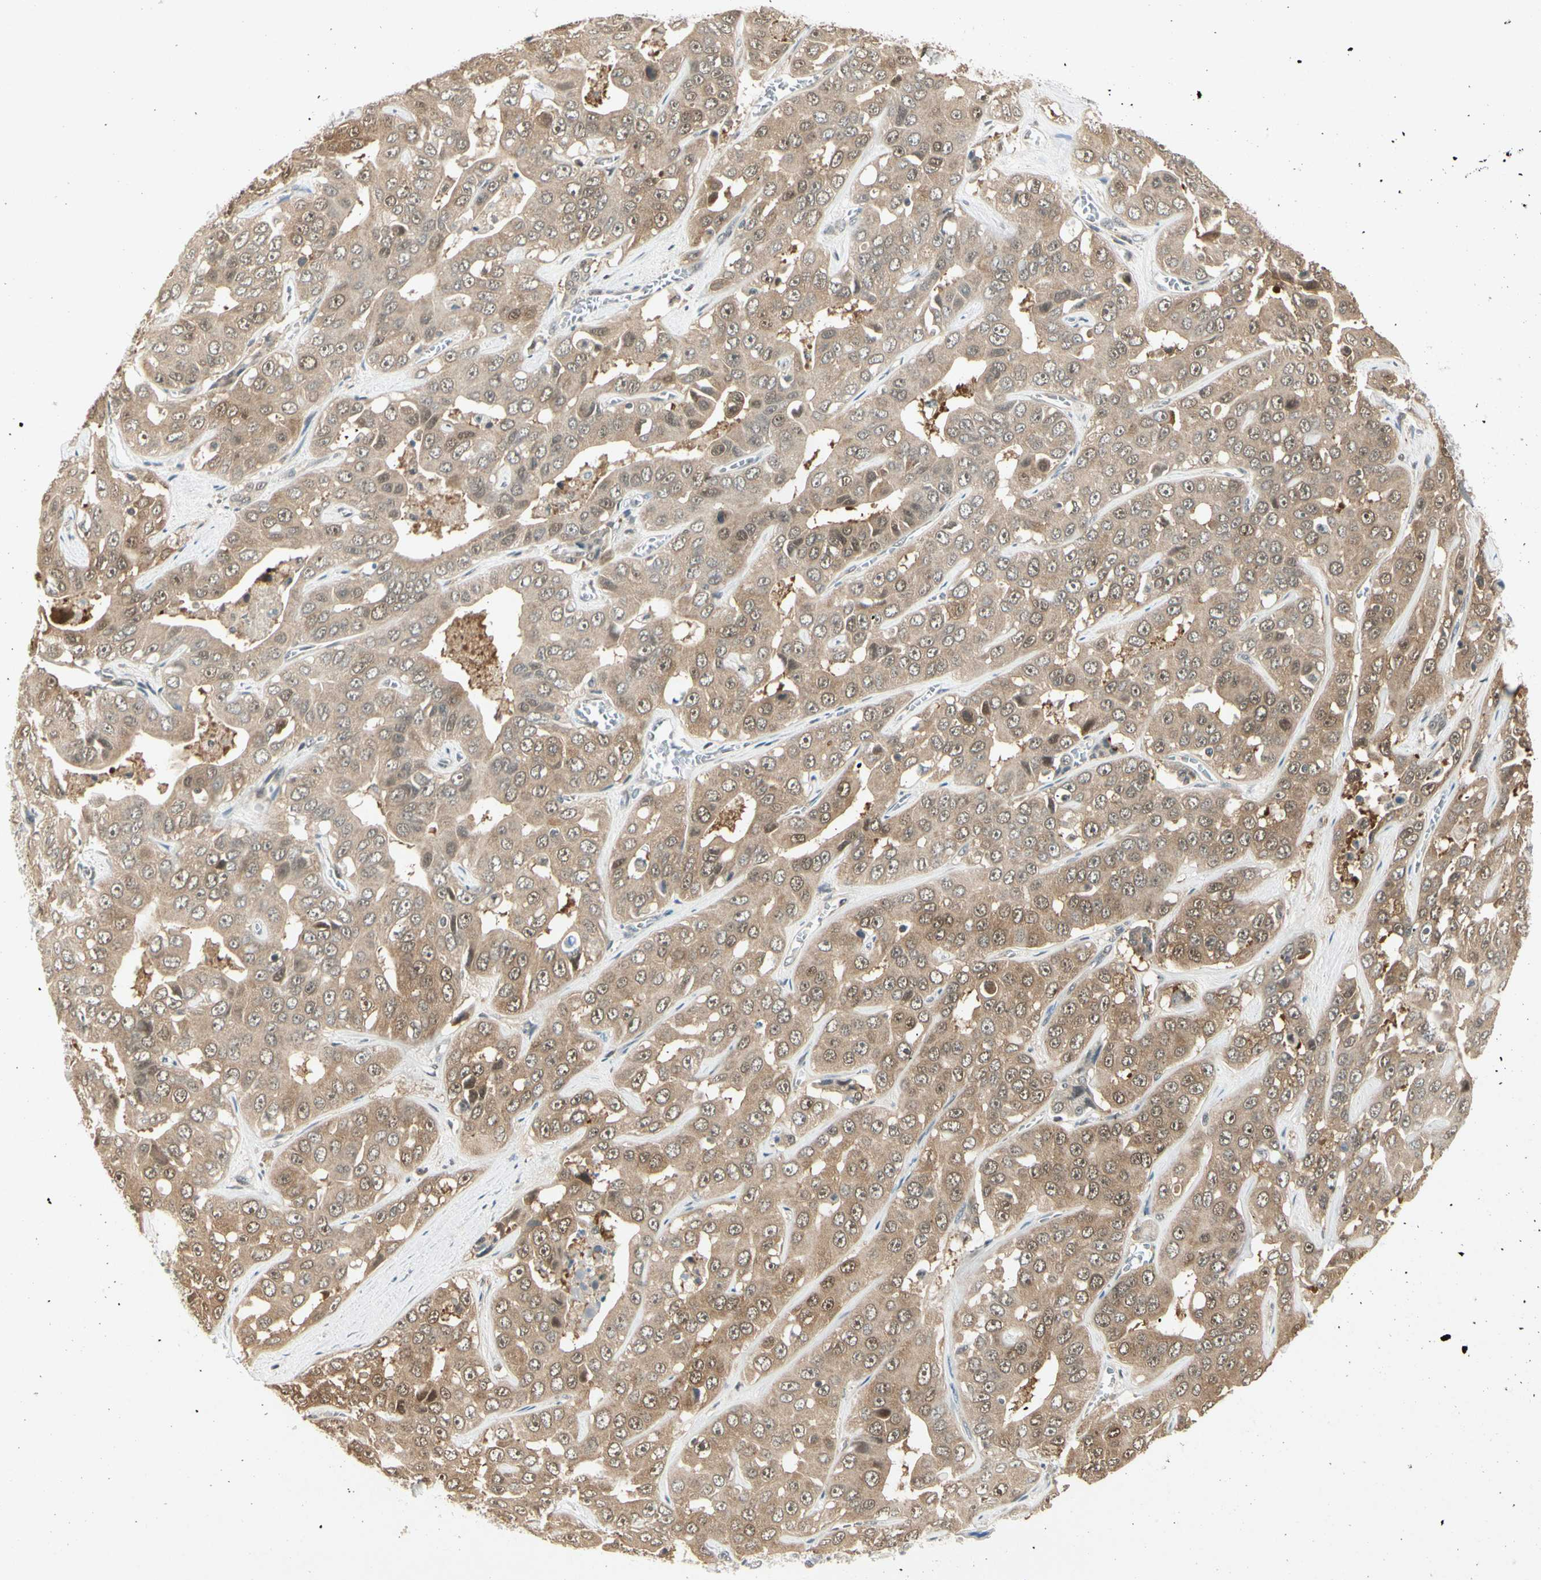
{"staining": {"intensity": "weak", "quantity": "25%-75%", "location": "cytoplasmic/membranous"}, "tissue": "liver cancer", "cell_type": "Tumor cells", "image_type": "cancer", "snomed": [{"axis": "morphology", "description": "Cholangiocarcinoma"}, {"axis": "topography", "description": "Liver"}], "caption": "Immunohistochemical staining of human liver cancer reveals weak cytoplasmic/membranous protein positivity in approximately 25%-75% of tumor cells.", "gene": "IPO5", "patient": {"sex": "female", "age": 52}}